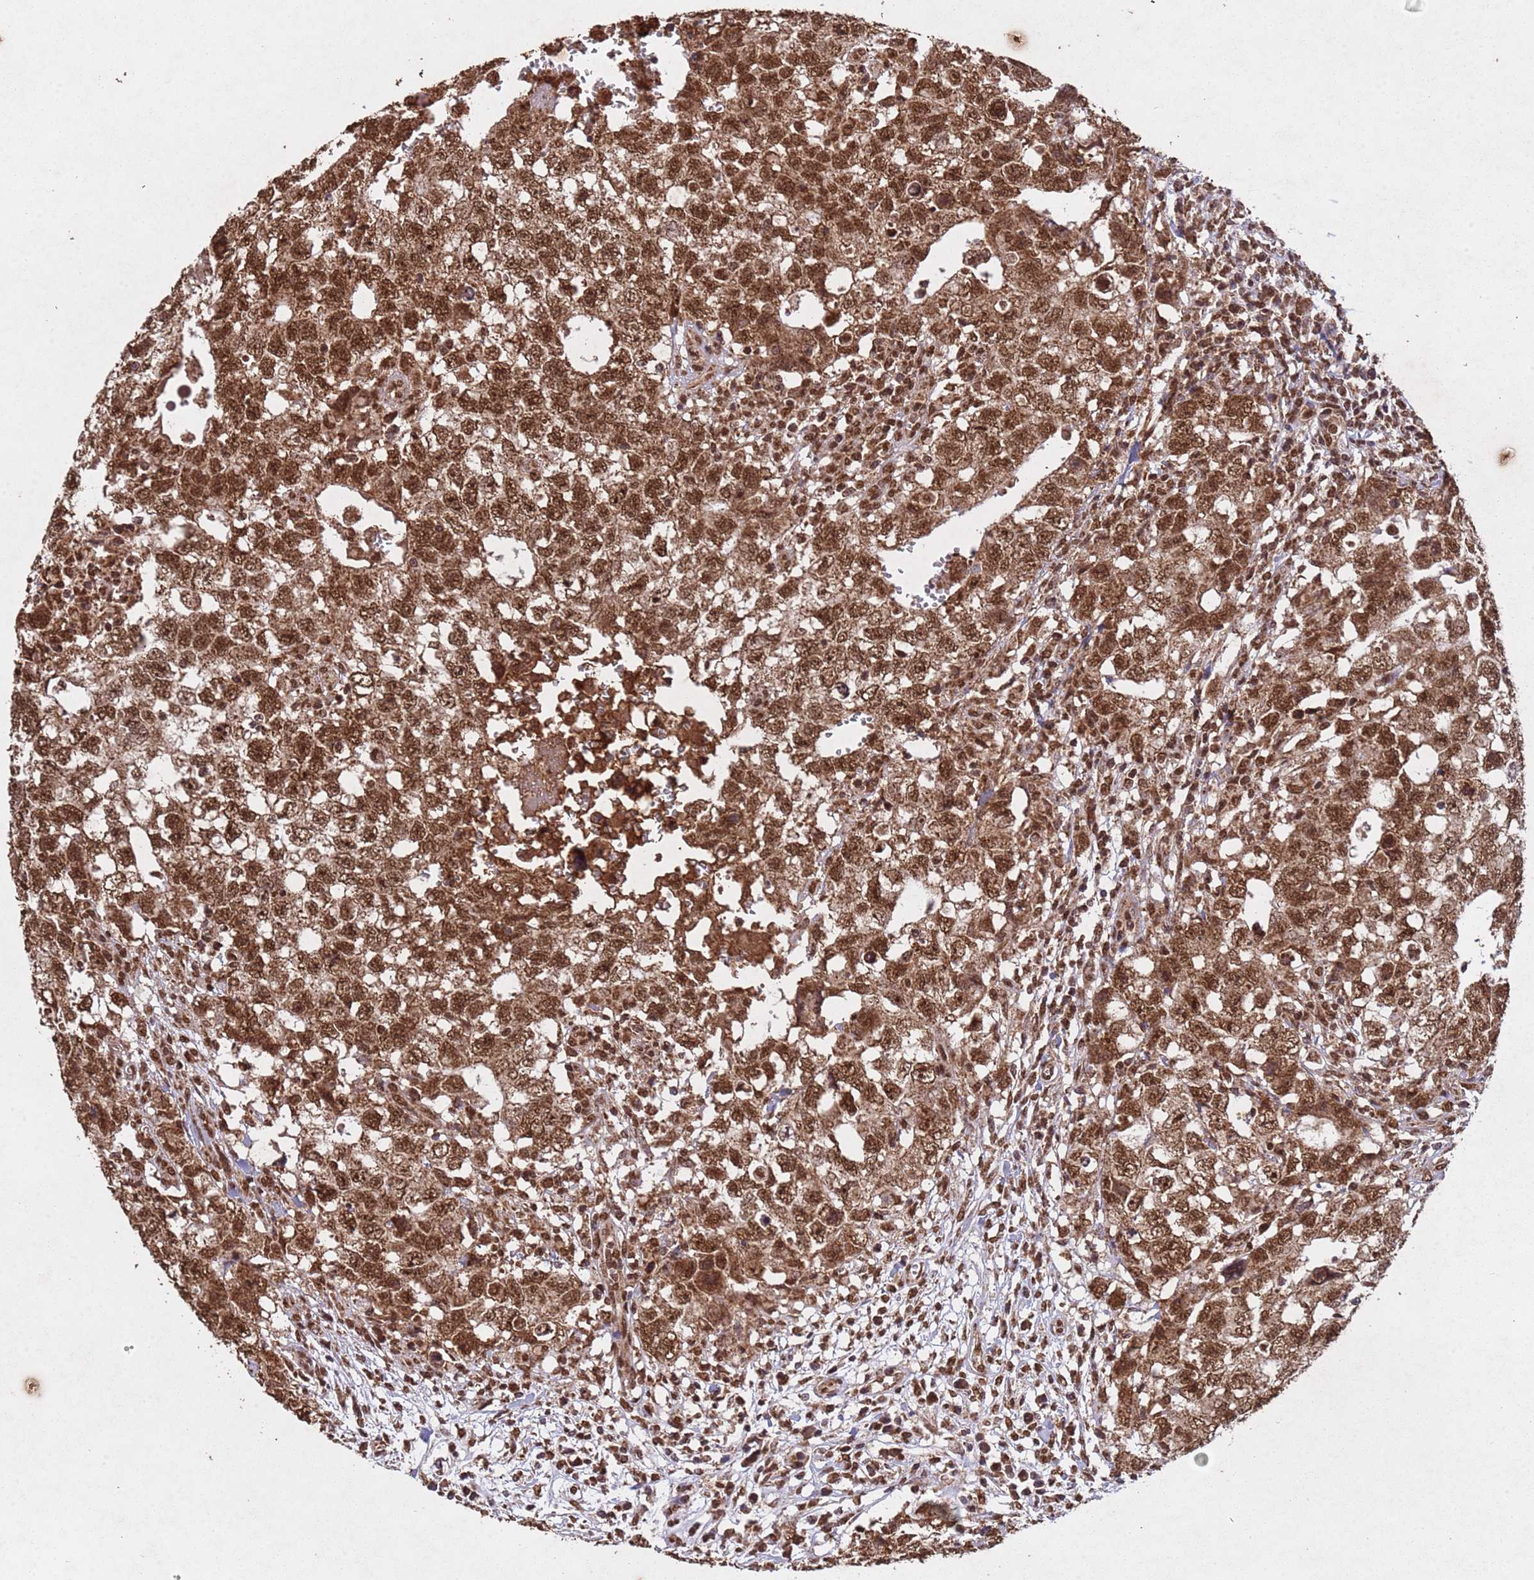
{"staining": {"intensity": "strong", "quantity": ">75%", "location": "cytoplasmic/membranous,nuclear"}, "tissue": "testis cancer", "cell_type": "Tumor cells", "image_type": "cancer", "snomed": [{"axis": "morphology", "description": "Seminoma, NOS"}, {"axis": "morphology", "description": "Carcinoma, Embryonal, NOS"}, {"axis": "topography", "description": "Testis"}], "caption": "Protein expression analysis of embryonal carcinoma (testis) displays strong cytoplasmic/membranous and nuclear expression in about >75% of tumor cells. The protein of interest is stained brown, and the nuclei are stained in blue (DAB (3,3'-diaminobenzidine) IHC with brightfield microscopy, high magnification).", "gene": "HDAC10", "patient": {"sex": "male", "age": 29}}